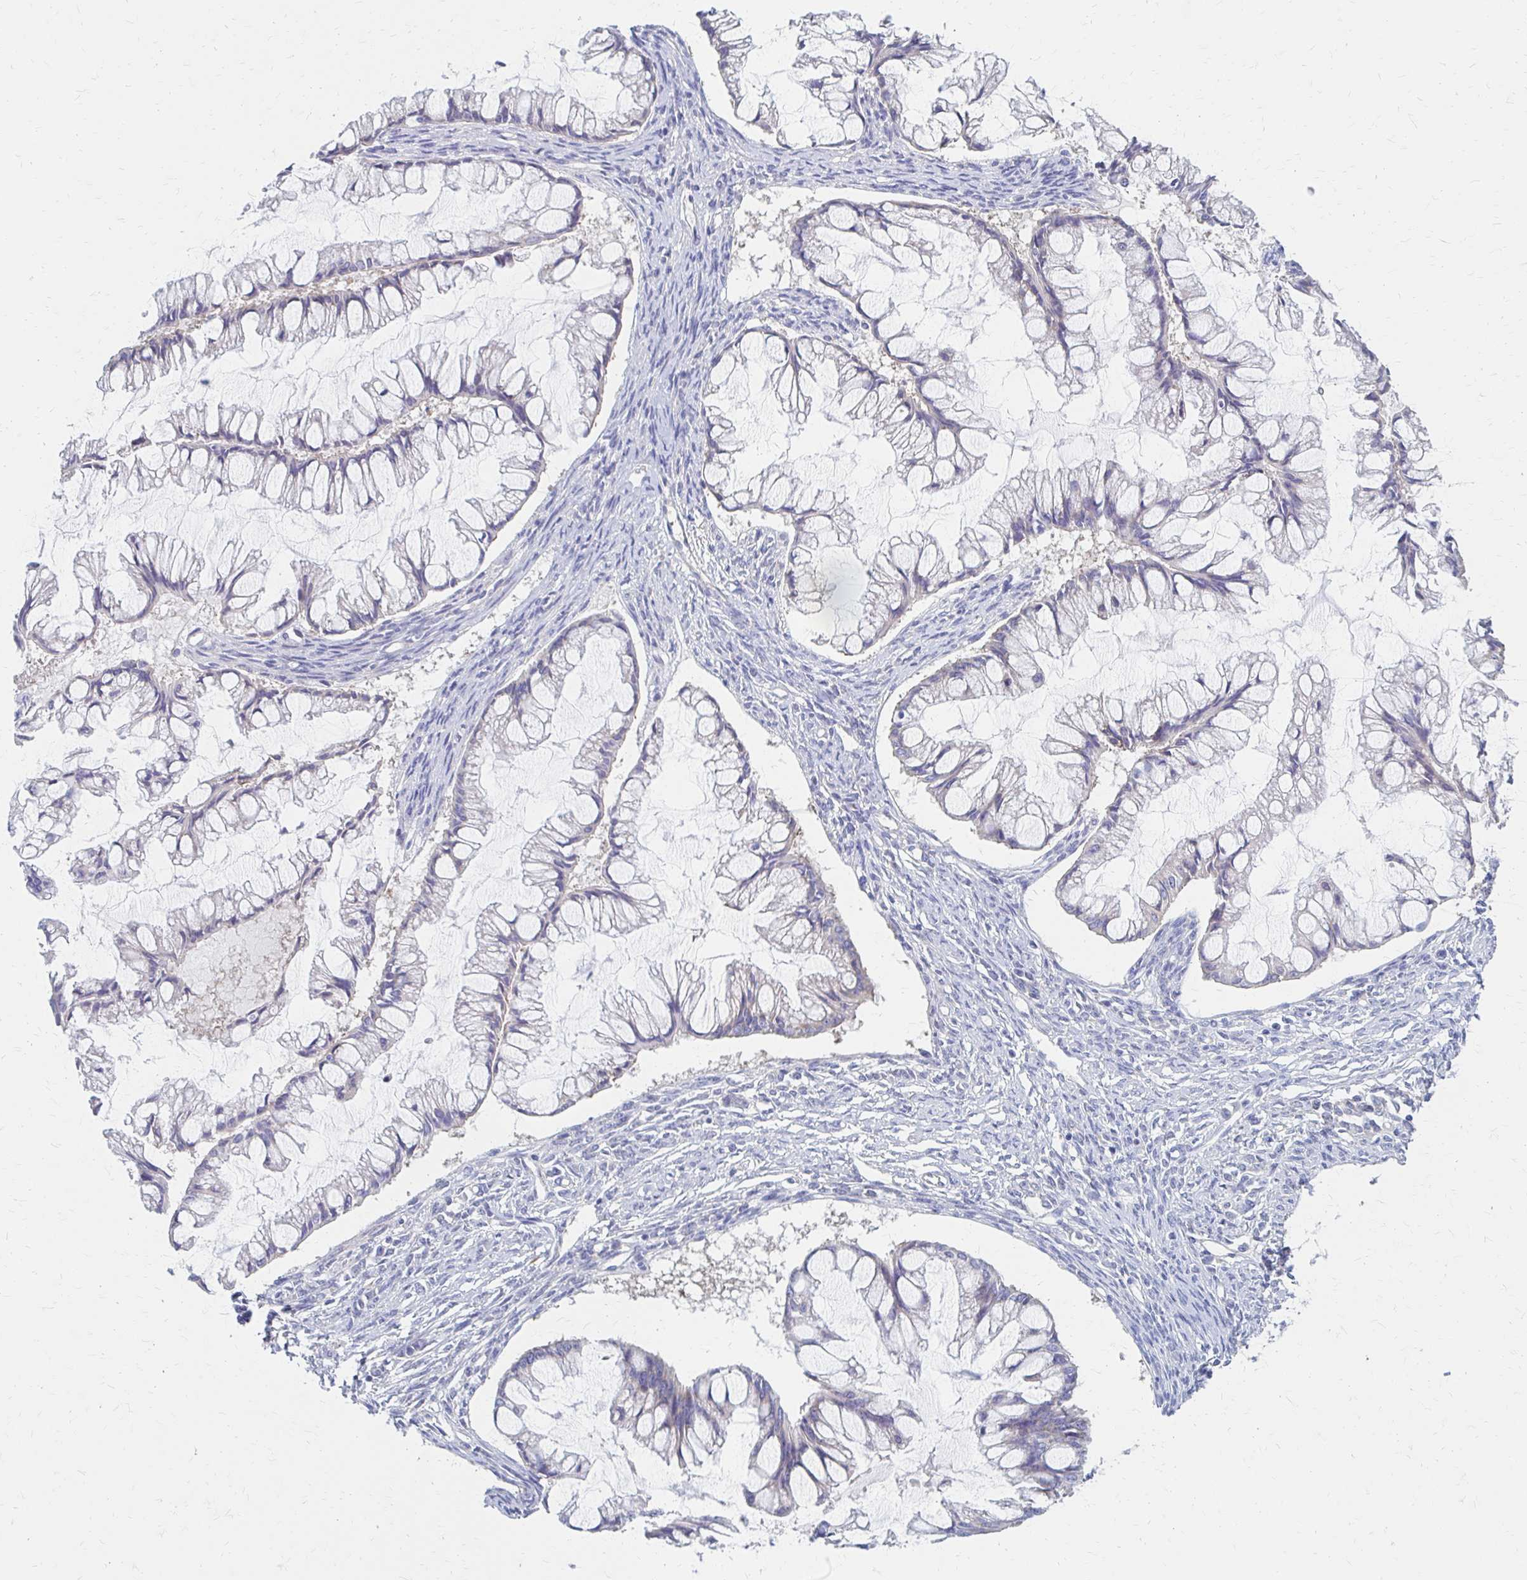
{"staining": {"intensity": "negative", "quantity": "none", "location": "none"}, "tissue": "ovarian cancer", "cell_type": "Tumor cells", "image_type": "cancer", "snomed": [{"axis": "morphology", "description": "Cystadenocarcinoma, mucinous, NOS"}, {"axis": "topography", "description": "Ovary"}], "caption": "Immunohistochemistry (IHC) histopathology image of neoplastic tissue: mucinous cystadenocarcinoma (ovarian) stained with DAB (3,3'-diaminobenzidine) demonstrates no significant protein staining in tumor cells.", "gene": "RPL27A", "patient": {"sex": "female", "age": 73}}